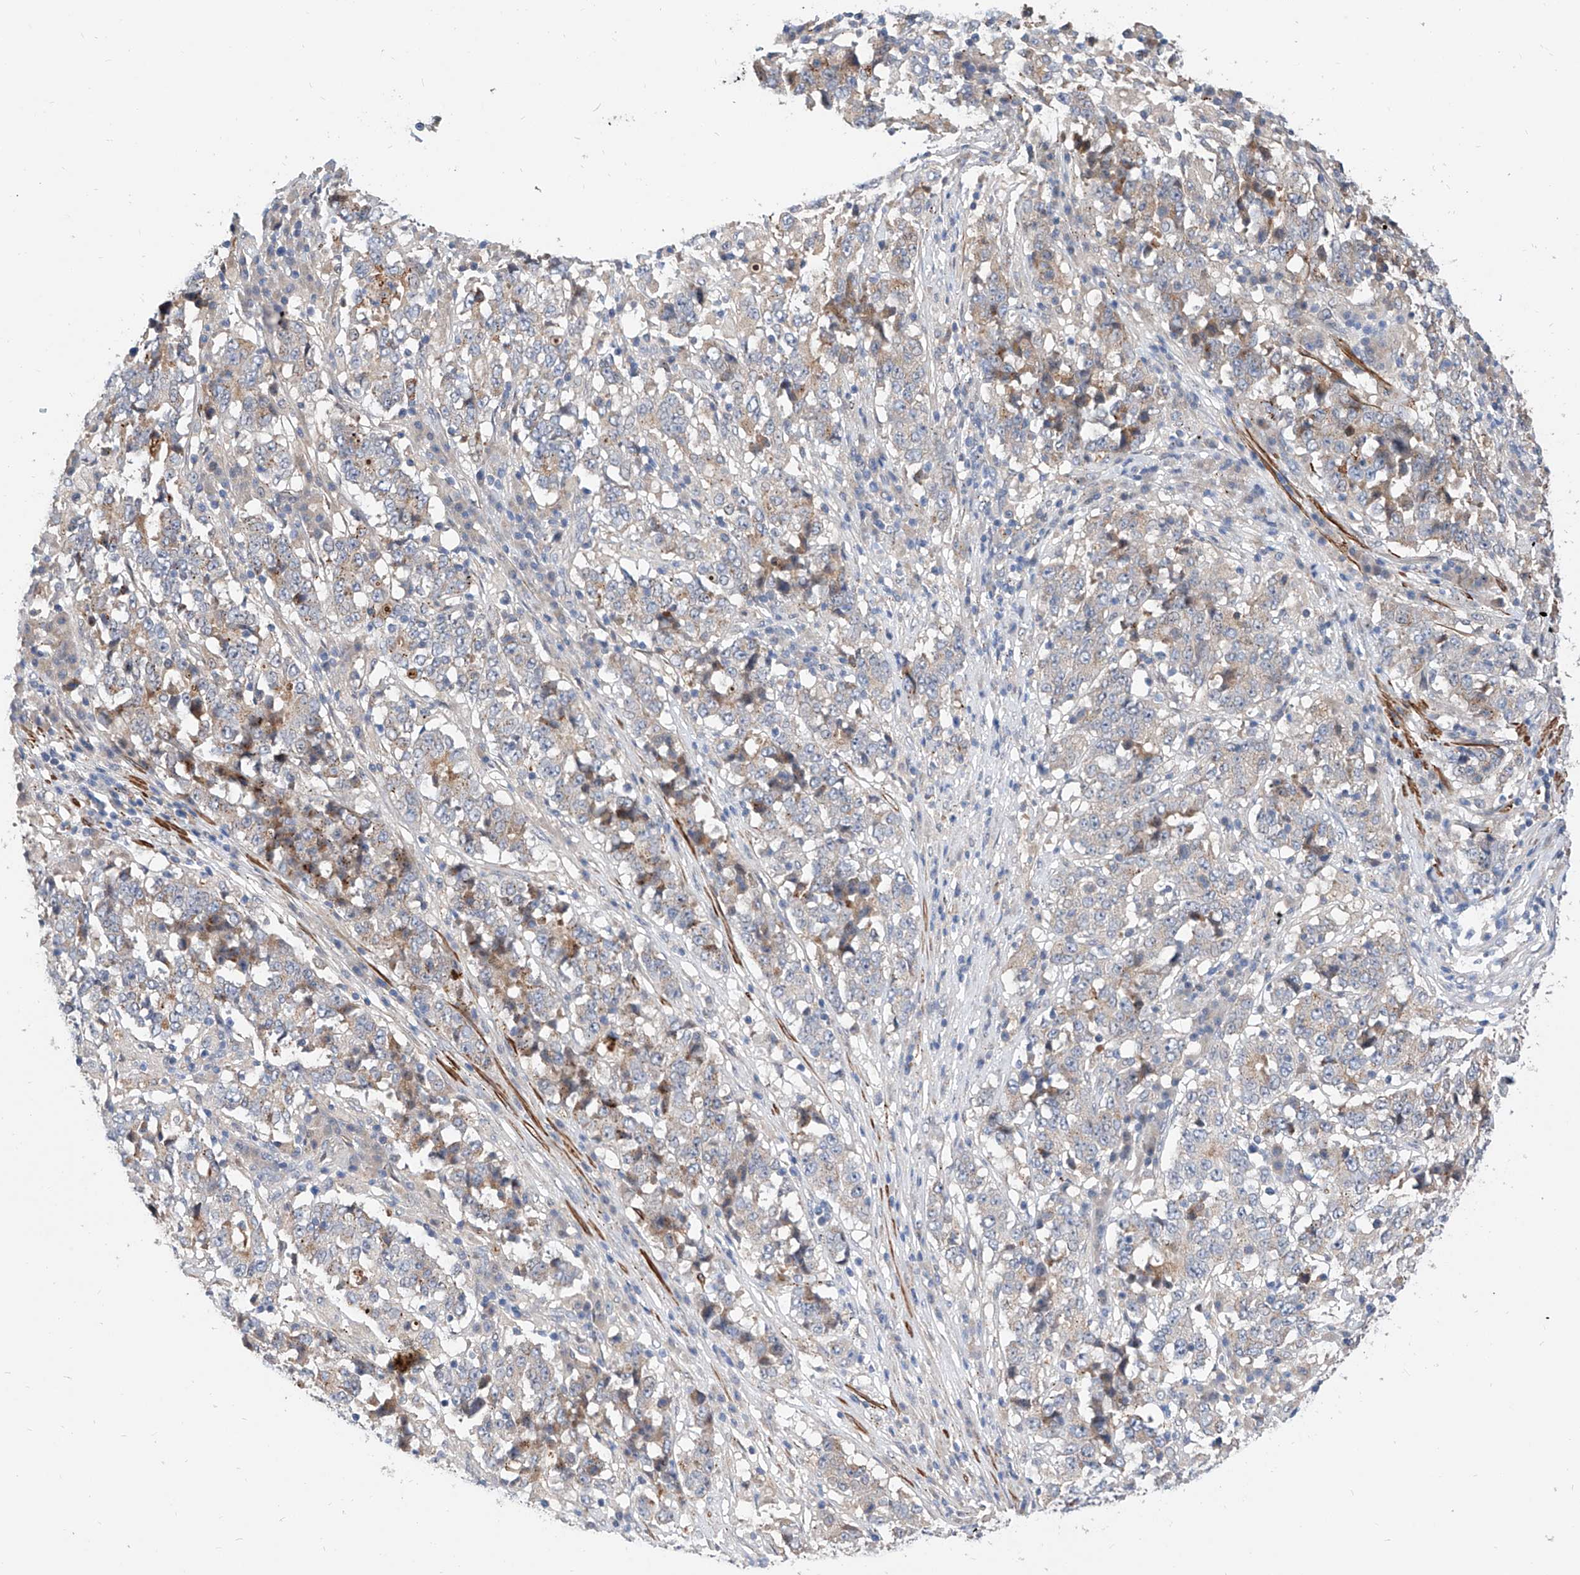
{"staining": {"intensity": "weak", "quantity": "<25%", "location": "cytoplasmic/membranous"}, "tissue": "stomach cancer", "cell_type": "Tumor cells", "image_type": "cancer", "snomed": [{"axis": "morphology", "description": "Adenocarcinoma, NOS"}, {"axis": "topography", "description": "Stomach"}], "caption": "Tumor cells are negative for protein expression in human stomach cancer.", "gene": "MAGEE2", "patient": {"sex": "male", "age": 59}}